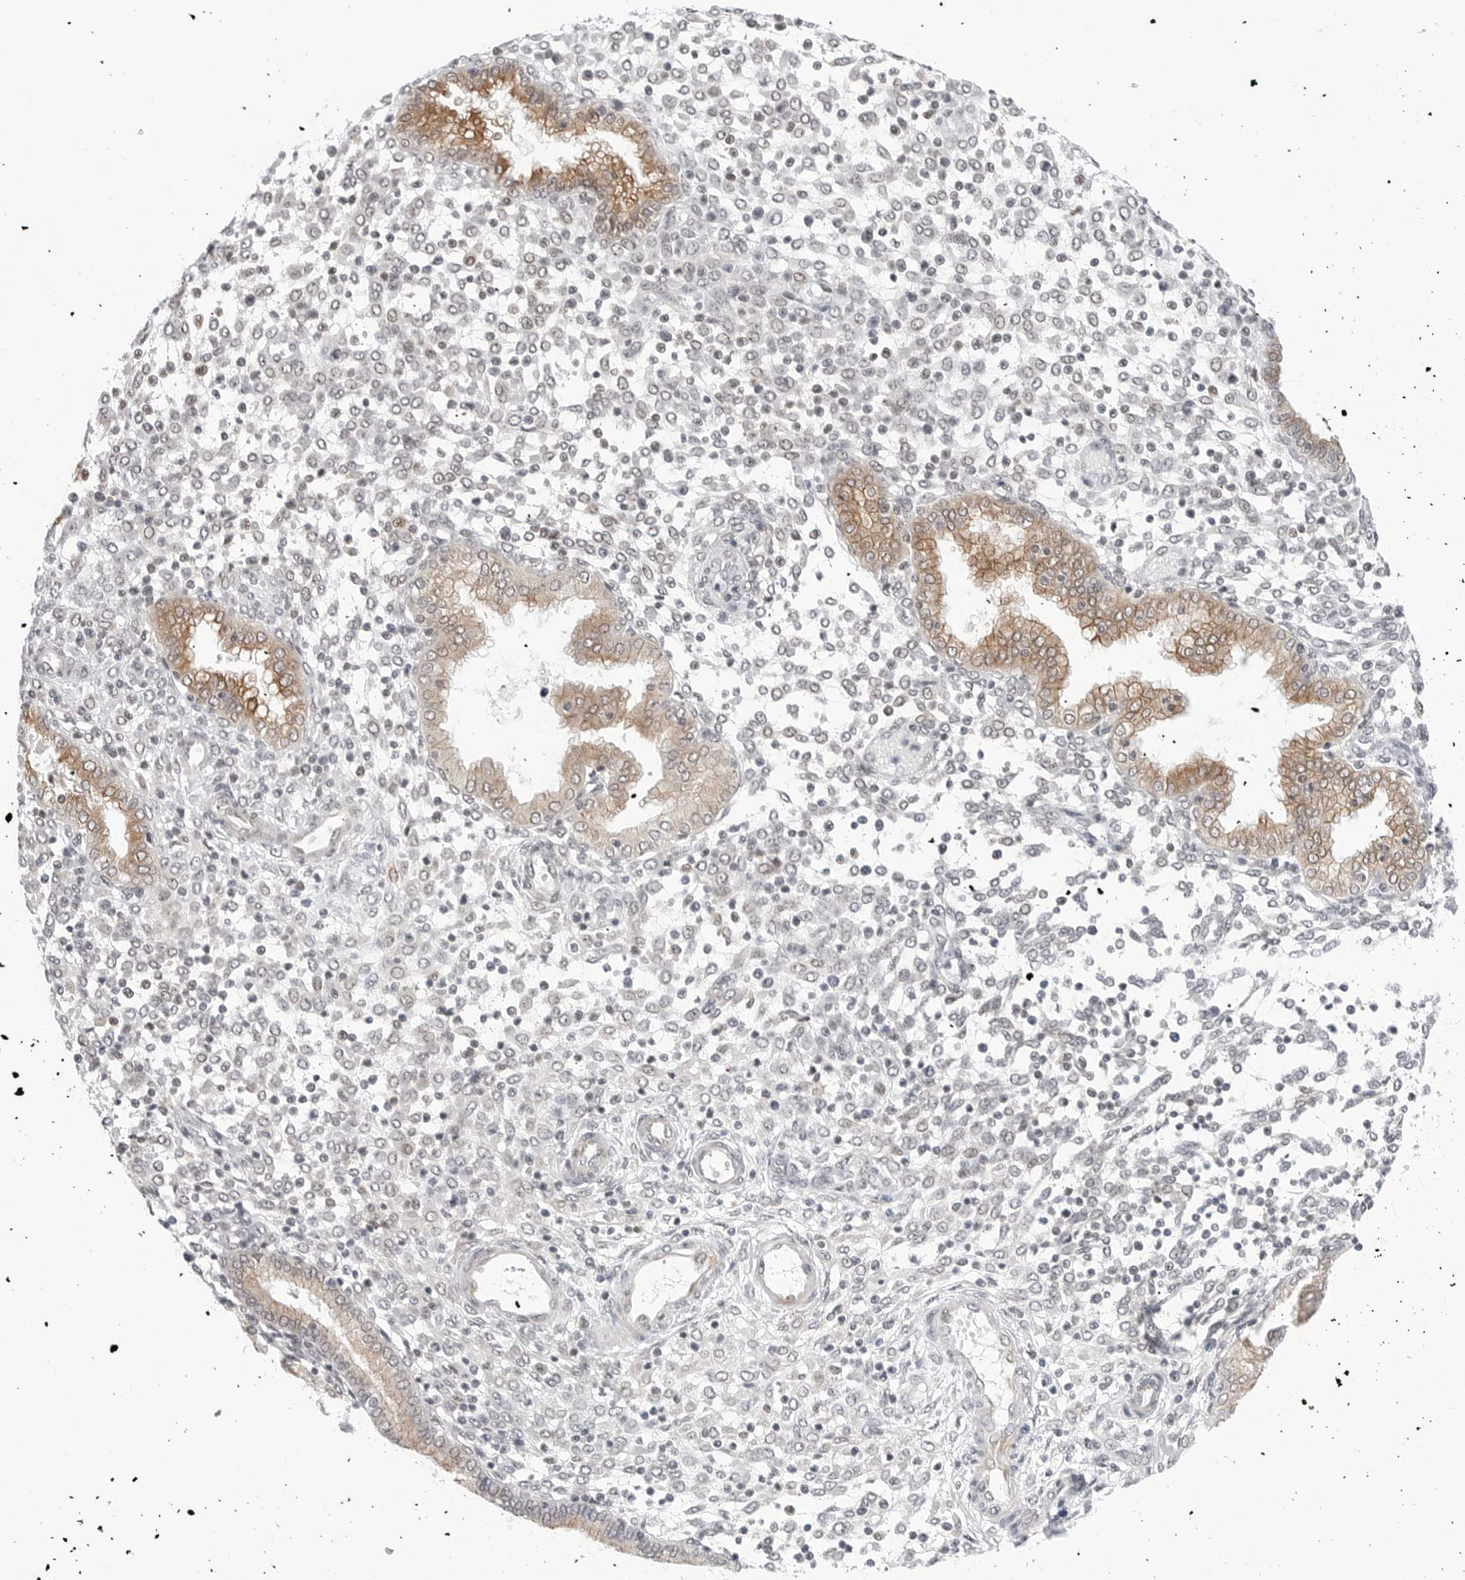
{"staining": {"intensity": "negative", "quantity": "none", "location": "none"}, "tissue": "endometrium", "cell_type": "Cells in endometrial stroma", "image_type": "normal", "snomed": [{"axis": "morphology", "description": "Normal tissue, NOS"}, {"axis": "topography", "description": "Endometrium"}], "caption": "This micrograph is of unremarkable endometrium stained with IHC to label a protein in brown with the nuclei are counter-stained blue. There is no staining in cells in endometrial stroma. (DAB immunohistochemistry (IHC) with hematoxylin counter stain).", "gene": "C1orf162", "patient": {"sex": "female", "age": 53}}